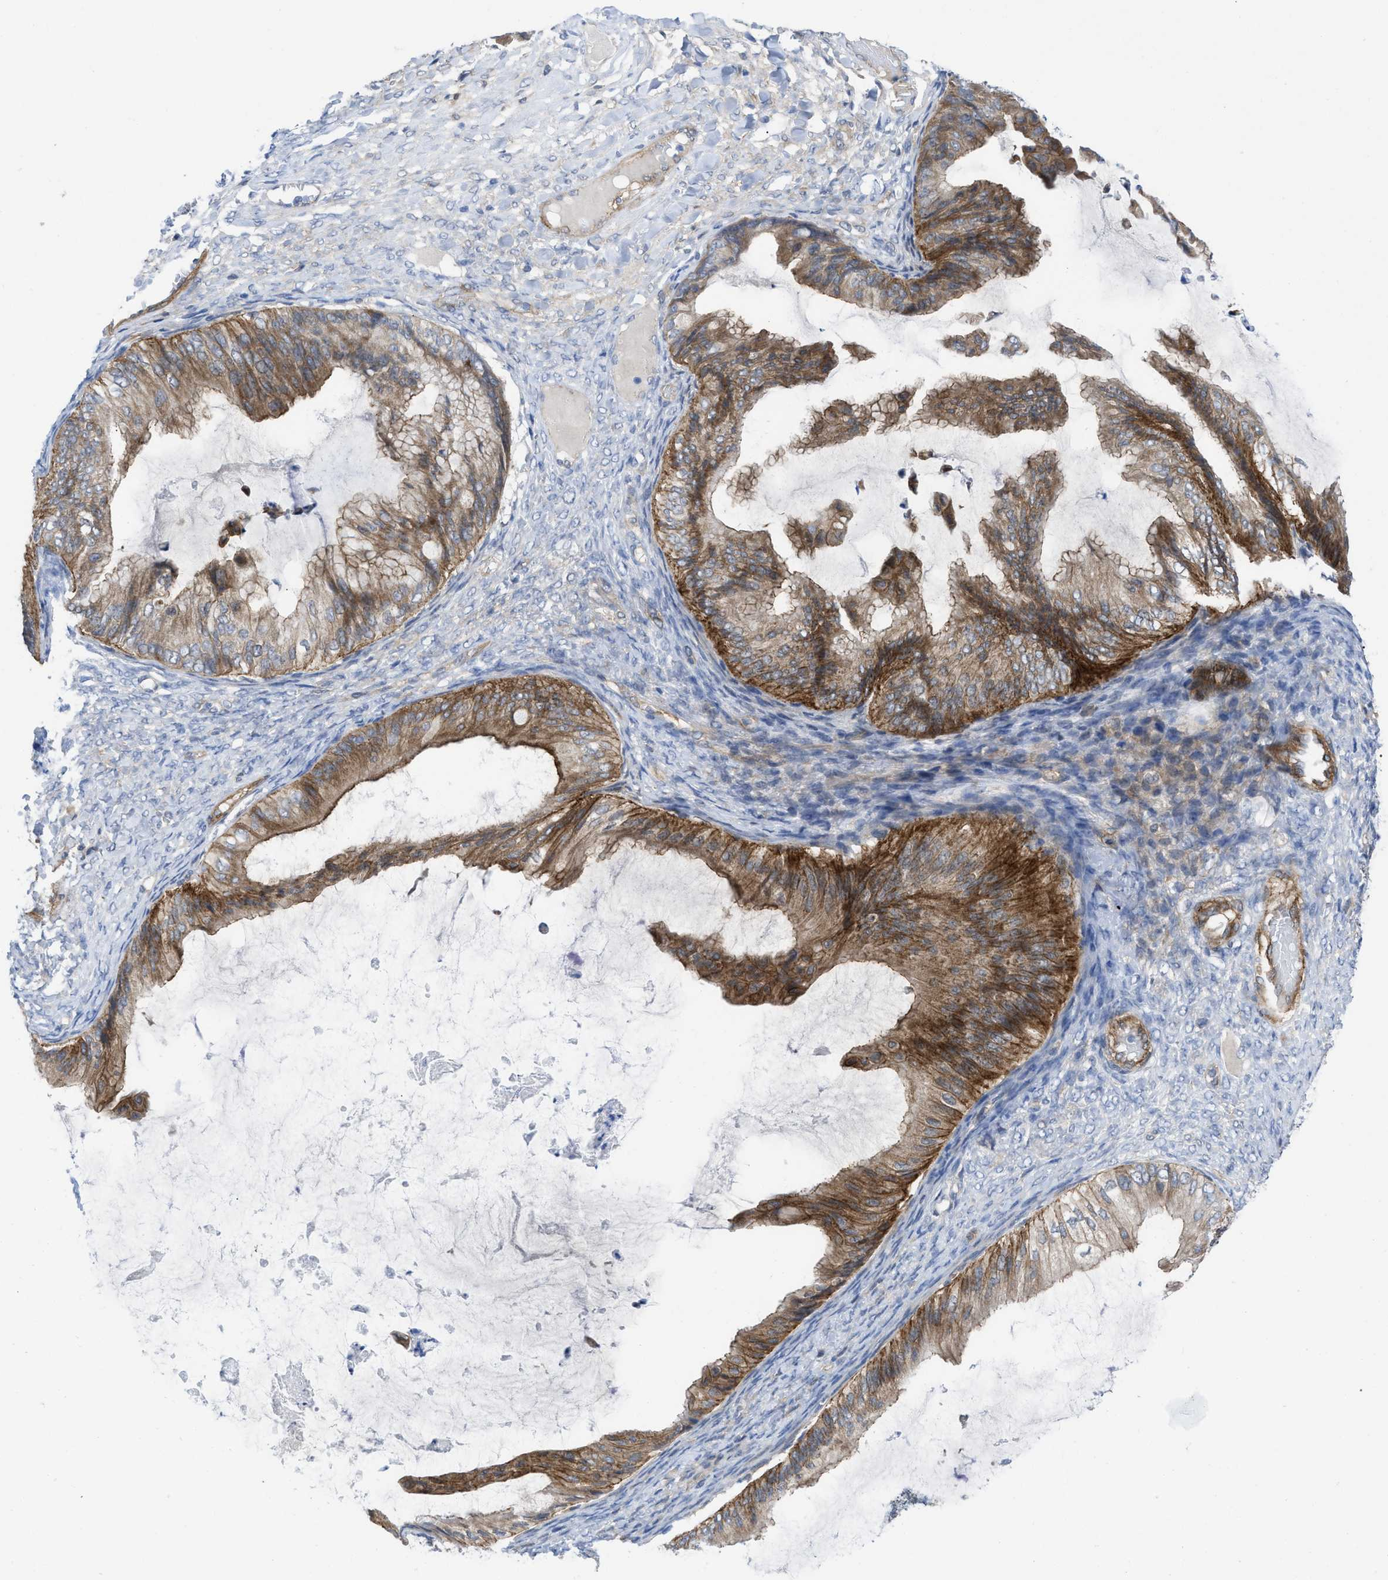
{"staining": {"intensity": "moderate", "quantity": ">75%", "location": "cytoplasmic/membranous"}, "tissue": "ovarian cancer", "cell_type": "Tumor cells", "image_type": "cancer", "snomed": [{"axis": "morphology", "description": "Cystadenocarcinoma, mucinous, NOS"}, {"axis": "topography", "description": "Ovary"}], "caption": "The micrograph exhibits staining of mucinous cystadenocarcinoma (ovarian), revealing moderate cytoplasmic/membranous protein staining (brown color) within tumor cells.", "gene": "PDLIM5", "patient": {"sex": "female", "age": 61}}